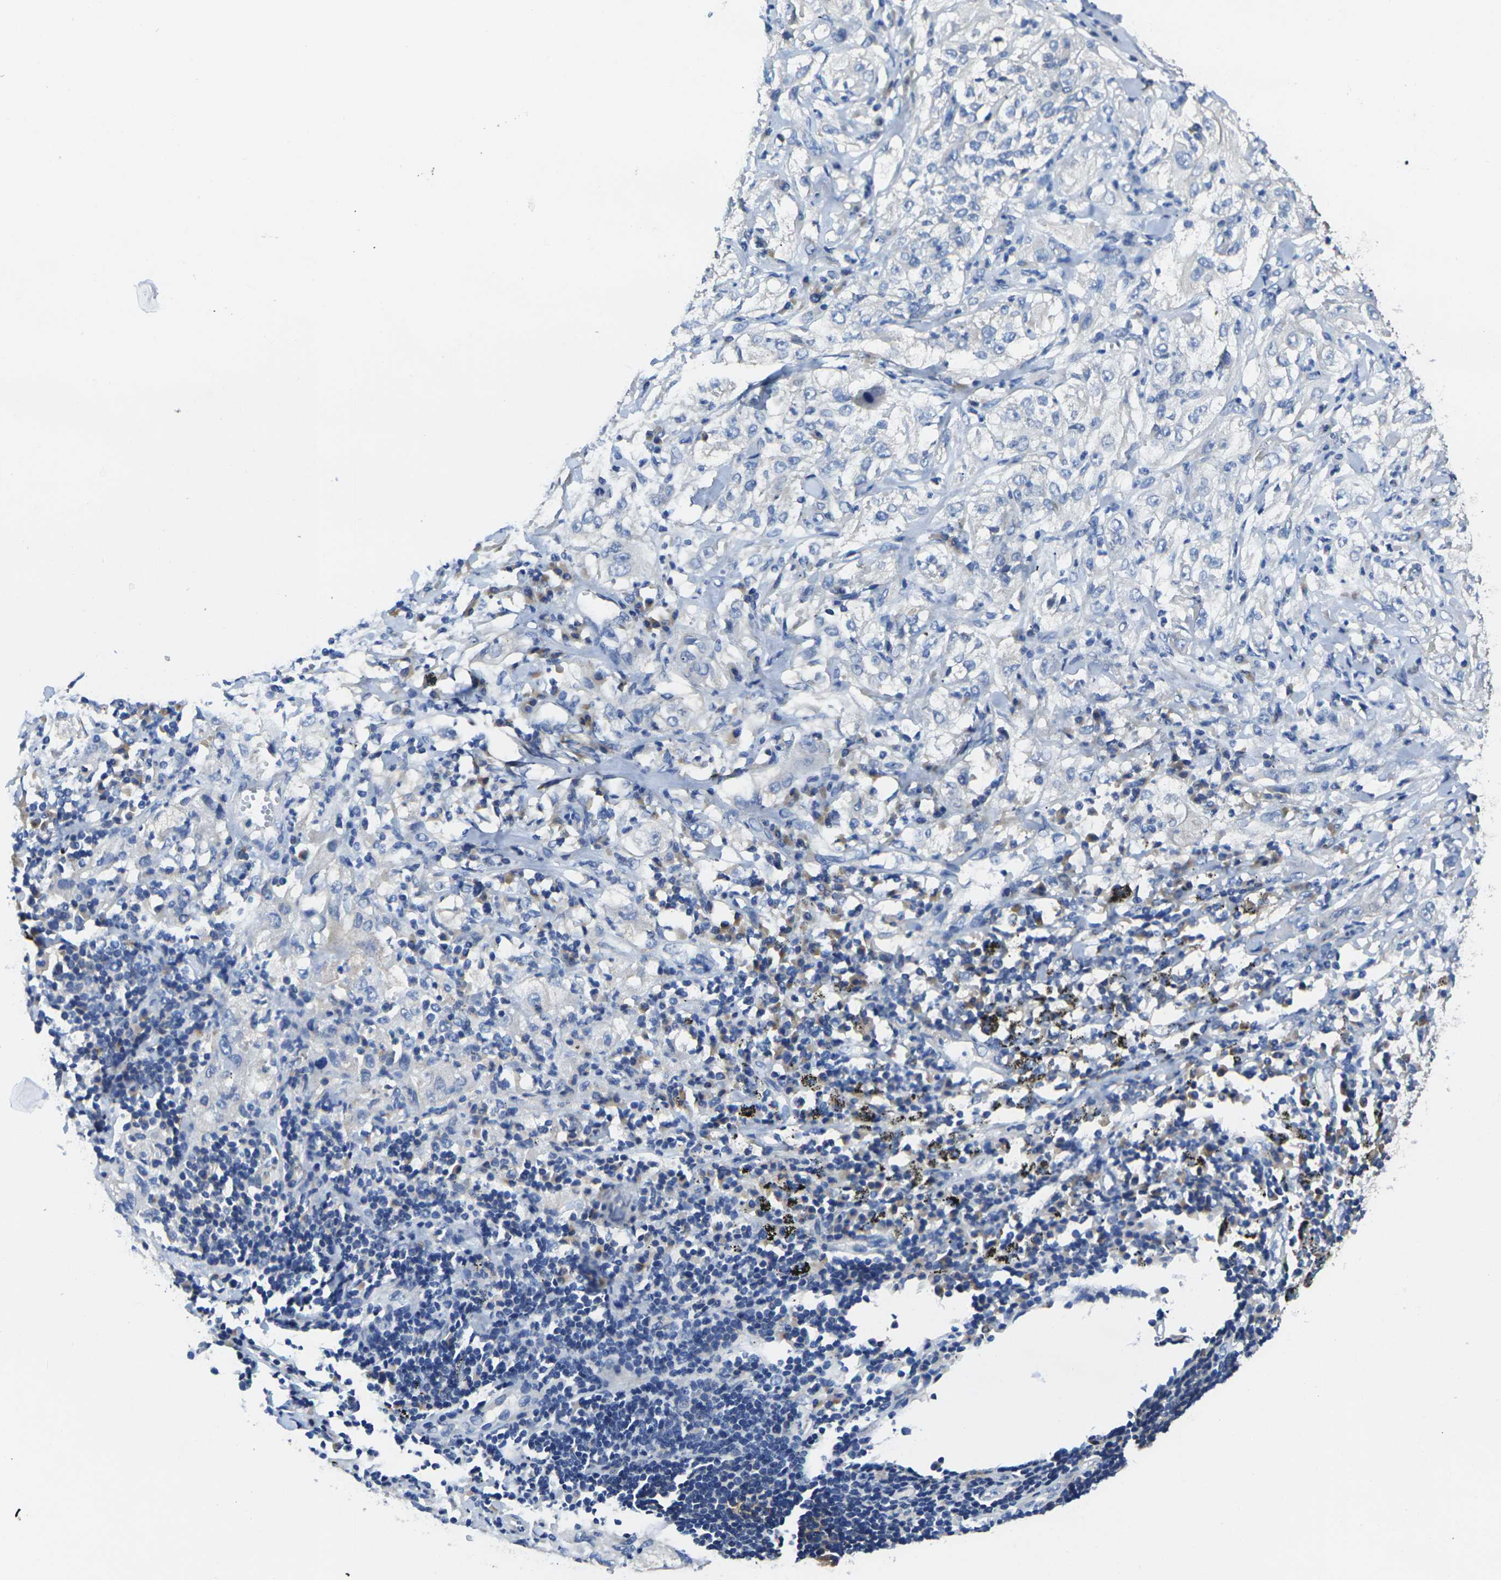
{"staining": {"intensity": "negative", "quantity": "none", "location": "none"}, "tissue": "lung cancer", "cell_type": "Tumor cells", "image_type": "cancer", "snomed": [{"axis": "morphology", "description": "Inflammation, NOS"}, {"axis": "morphology", "description": "Squamous cell carcinoma, NOS"}, {"axis": "topography", "description": "Lymph node"}, {"axis": "topography", "description": "Soft tissue"}, {"axis": "topography", "description": "Lung"}], "caption": "Tumor cells are negative for brown protein staining in lung squamous cell carcinoma.", "gene": "TMCC2", "patient": {"sex": "male", "age": 66}}